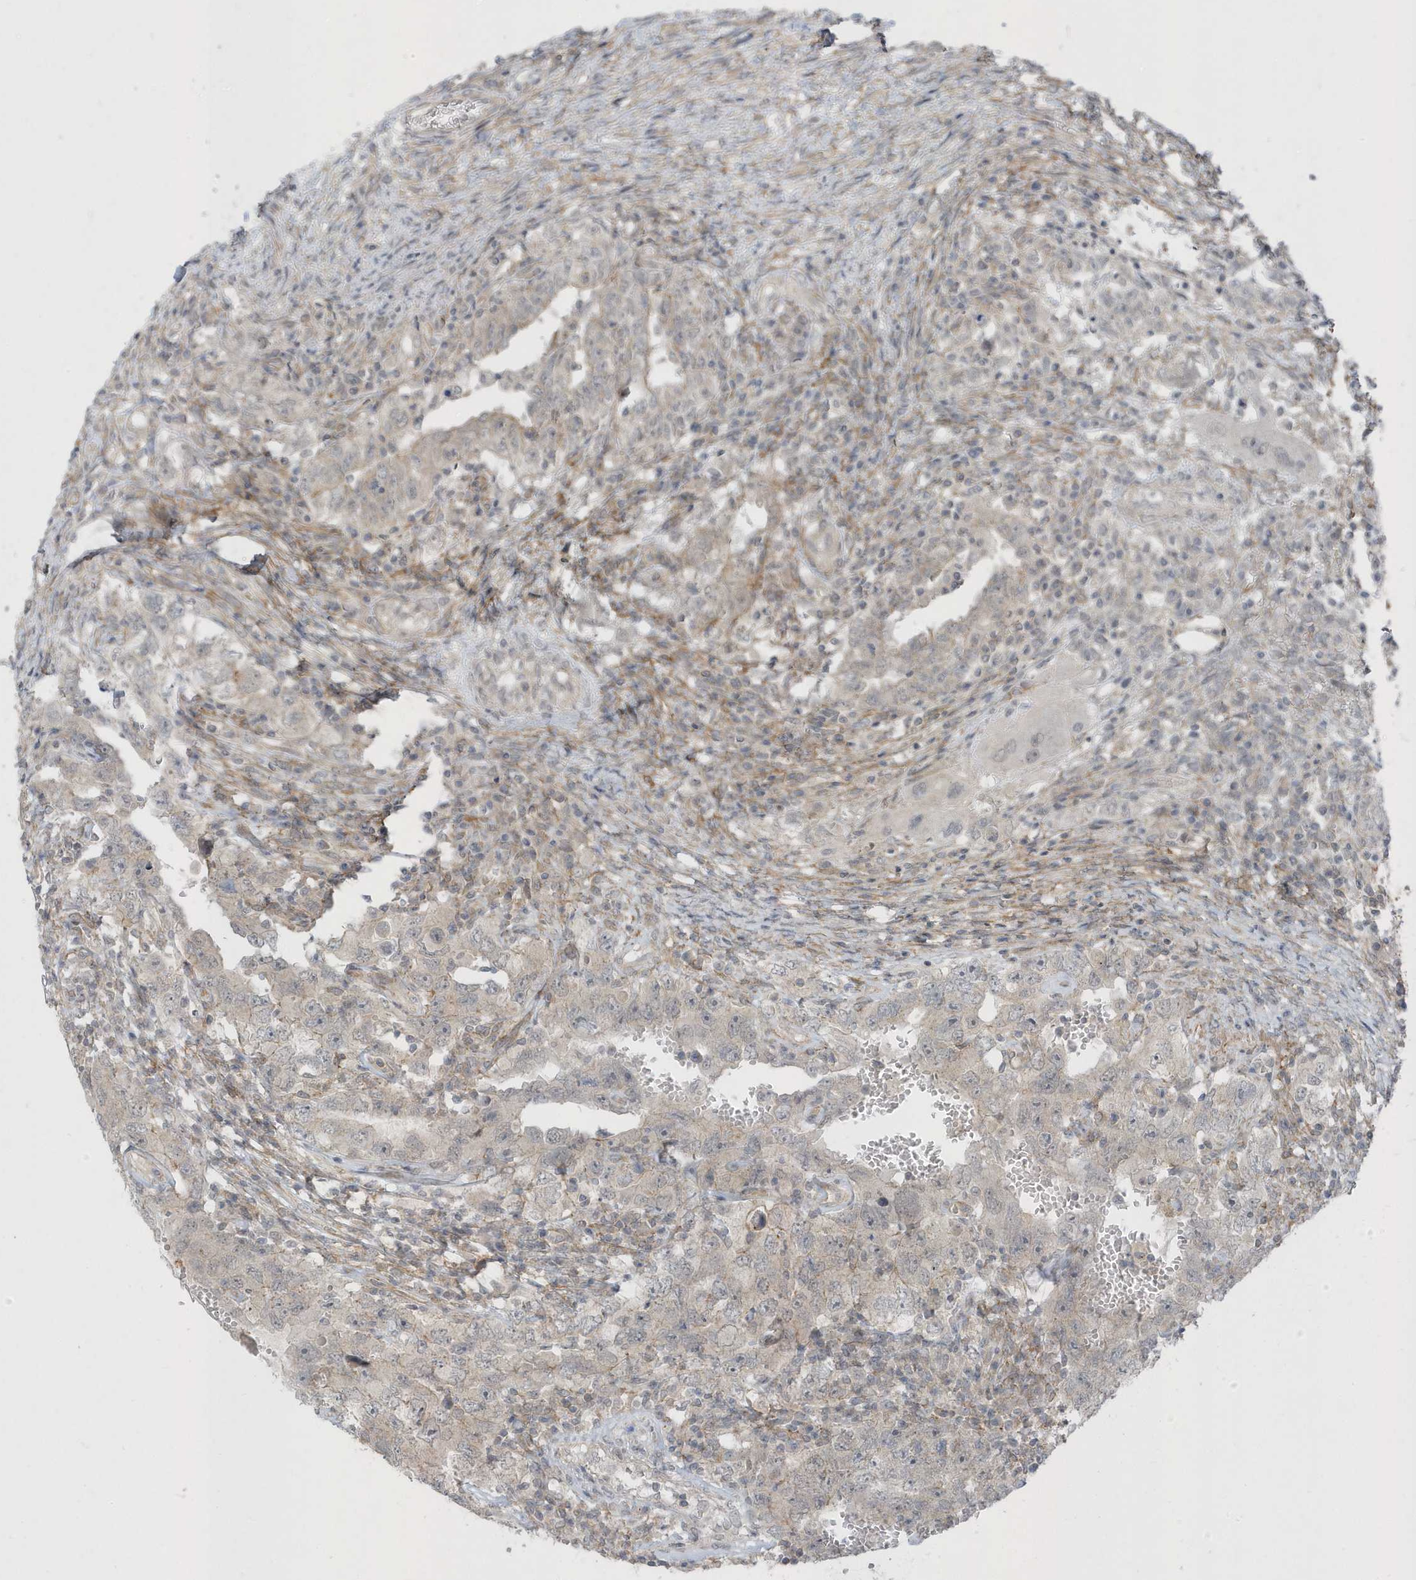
{"staining": {"intensity": "negative", "quantity": "none", "location": "none"}, "tissue": "testis cancer", "cell_type": "Tumor cells", "image_type": "cancer", "snomed": [{"axis": "morphology", "description": "Carcinoma, Embryonal, NOS"}, {"axis": "topography", "description": "Testis"}], "caption": "High magnification brightfield microscopy of embryonal carcinoma (testis) stained with DAB (brown) and counterstained with hematoxylin (blue): tumor cells show no significant staining.", "gene": "PARD3B", "patient": {"sex": "male", "age": 26}}